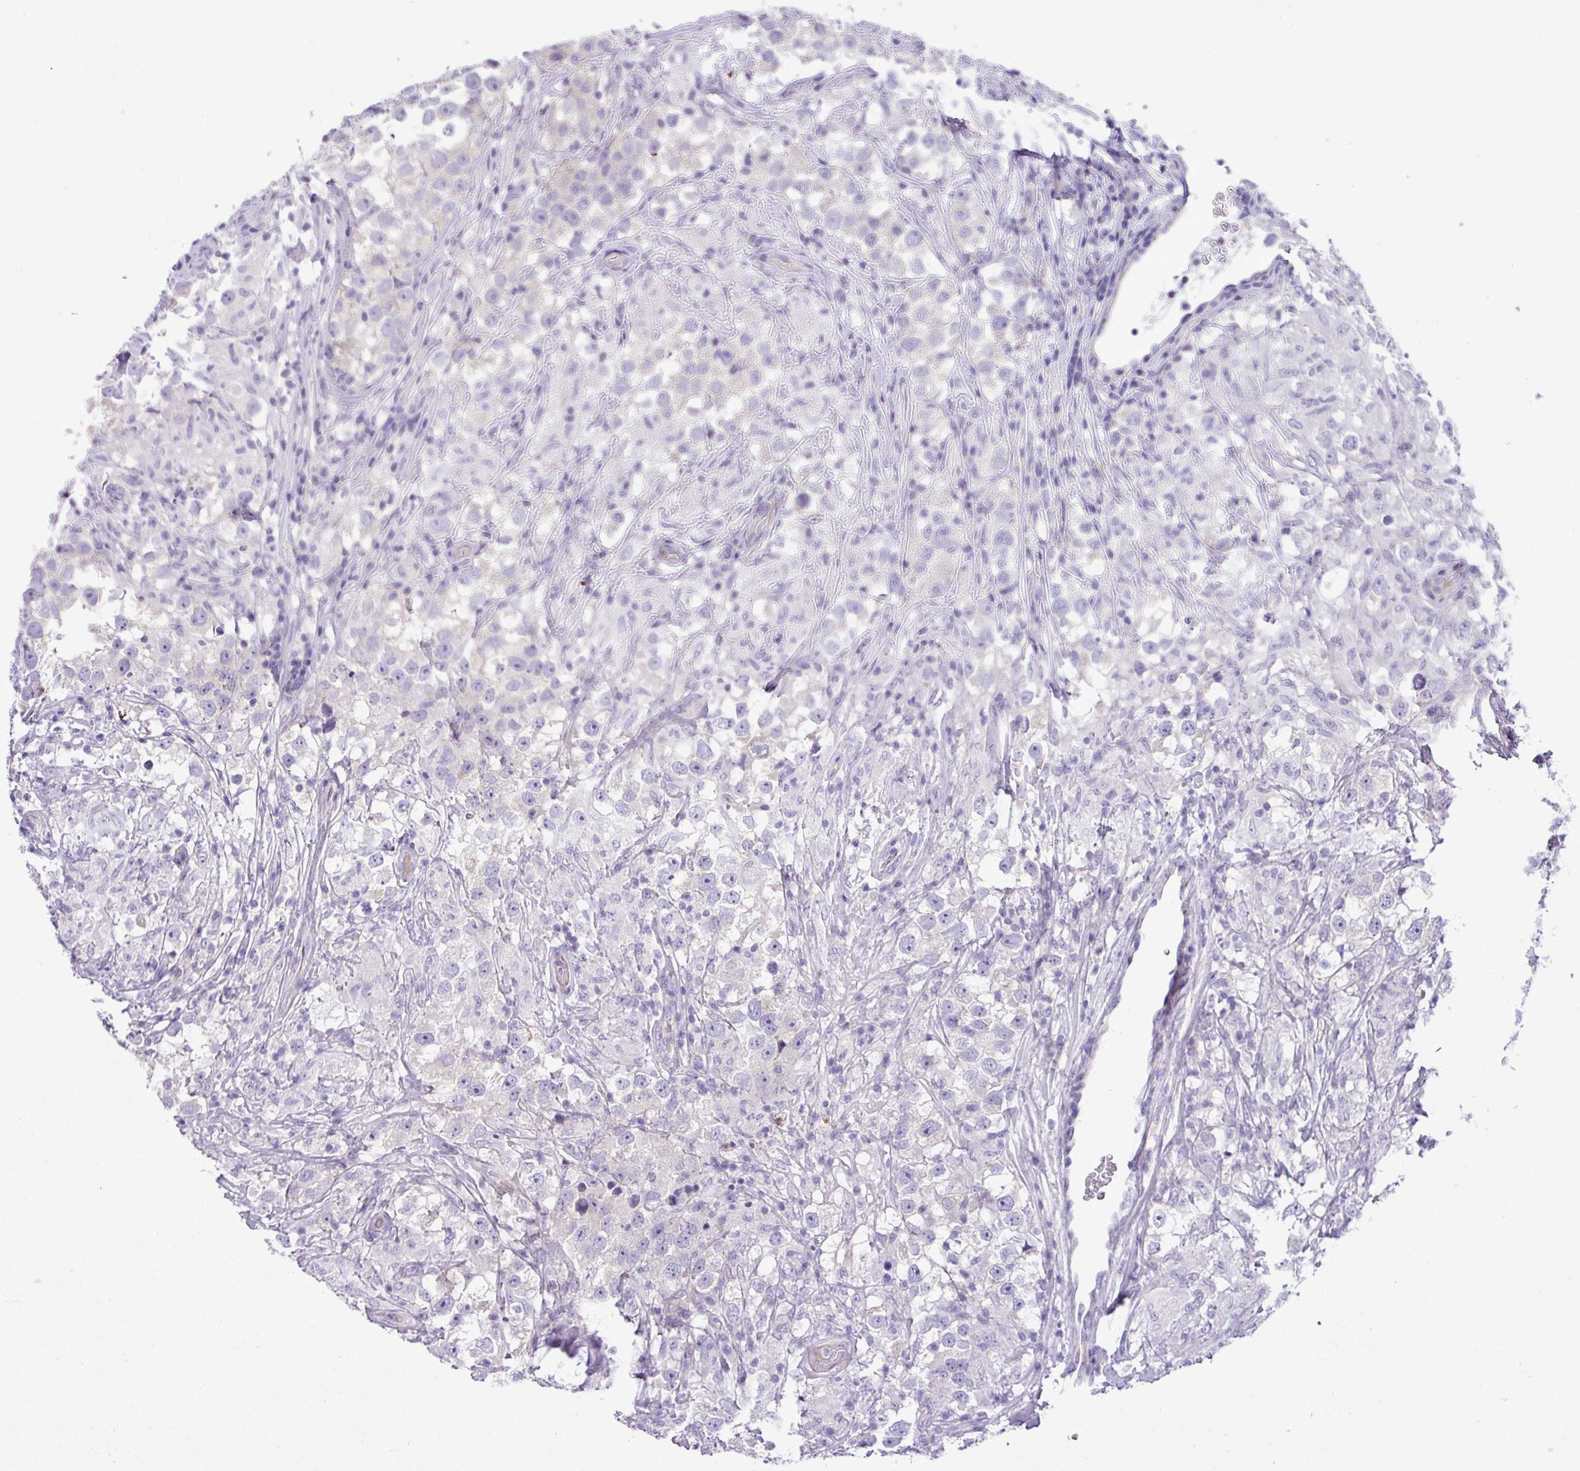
{"staining": {"intensity": "negative", "quantity": "none", "location": "none"}, "tissue": "testis cancer", "cell_type": "Tumor cells", "image_type": "cancer", "snomed": [{"axis": "morphology", "description": "Seminoma, NOS"}, {"axis": "topography", "description": "Testis"}], "caption": "High power microscopy micrograph of an IHC histopathology image of testis cancer (seminoma), revealing no significant positivity in tumor cells.", "gene": "ZSCAN5A", "patient": {"sex": "male", "age": 46}}